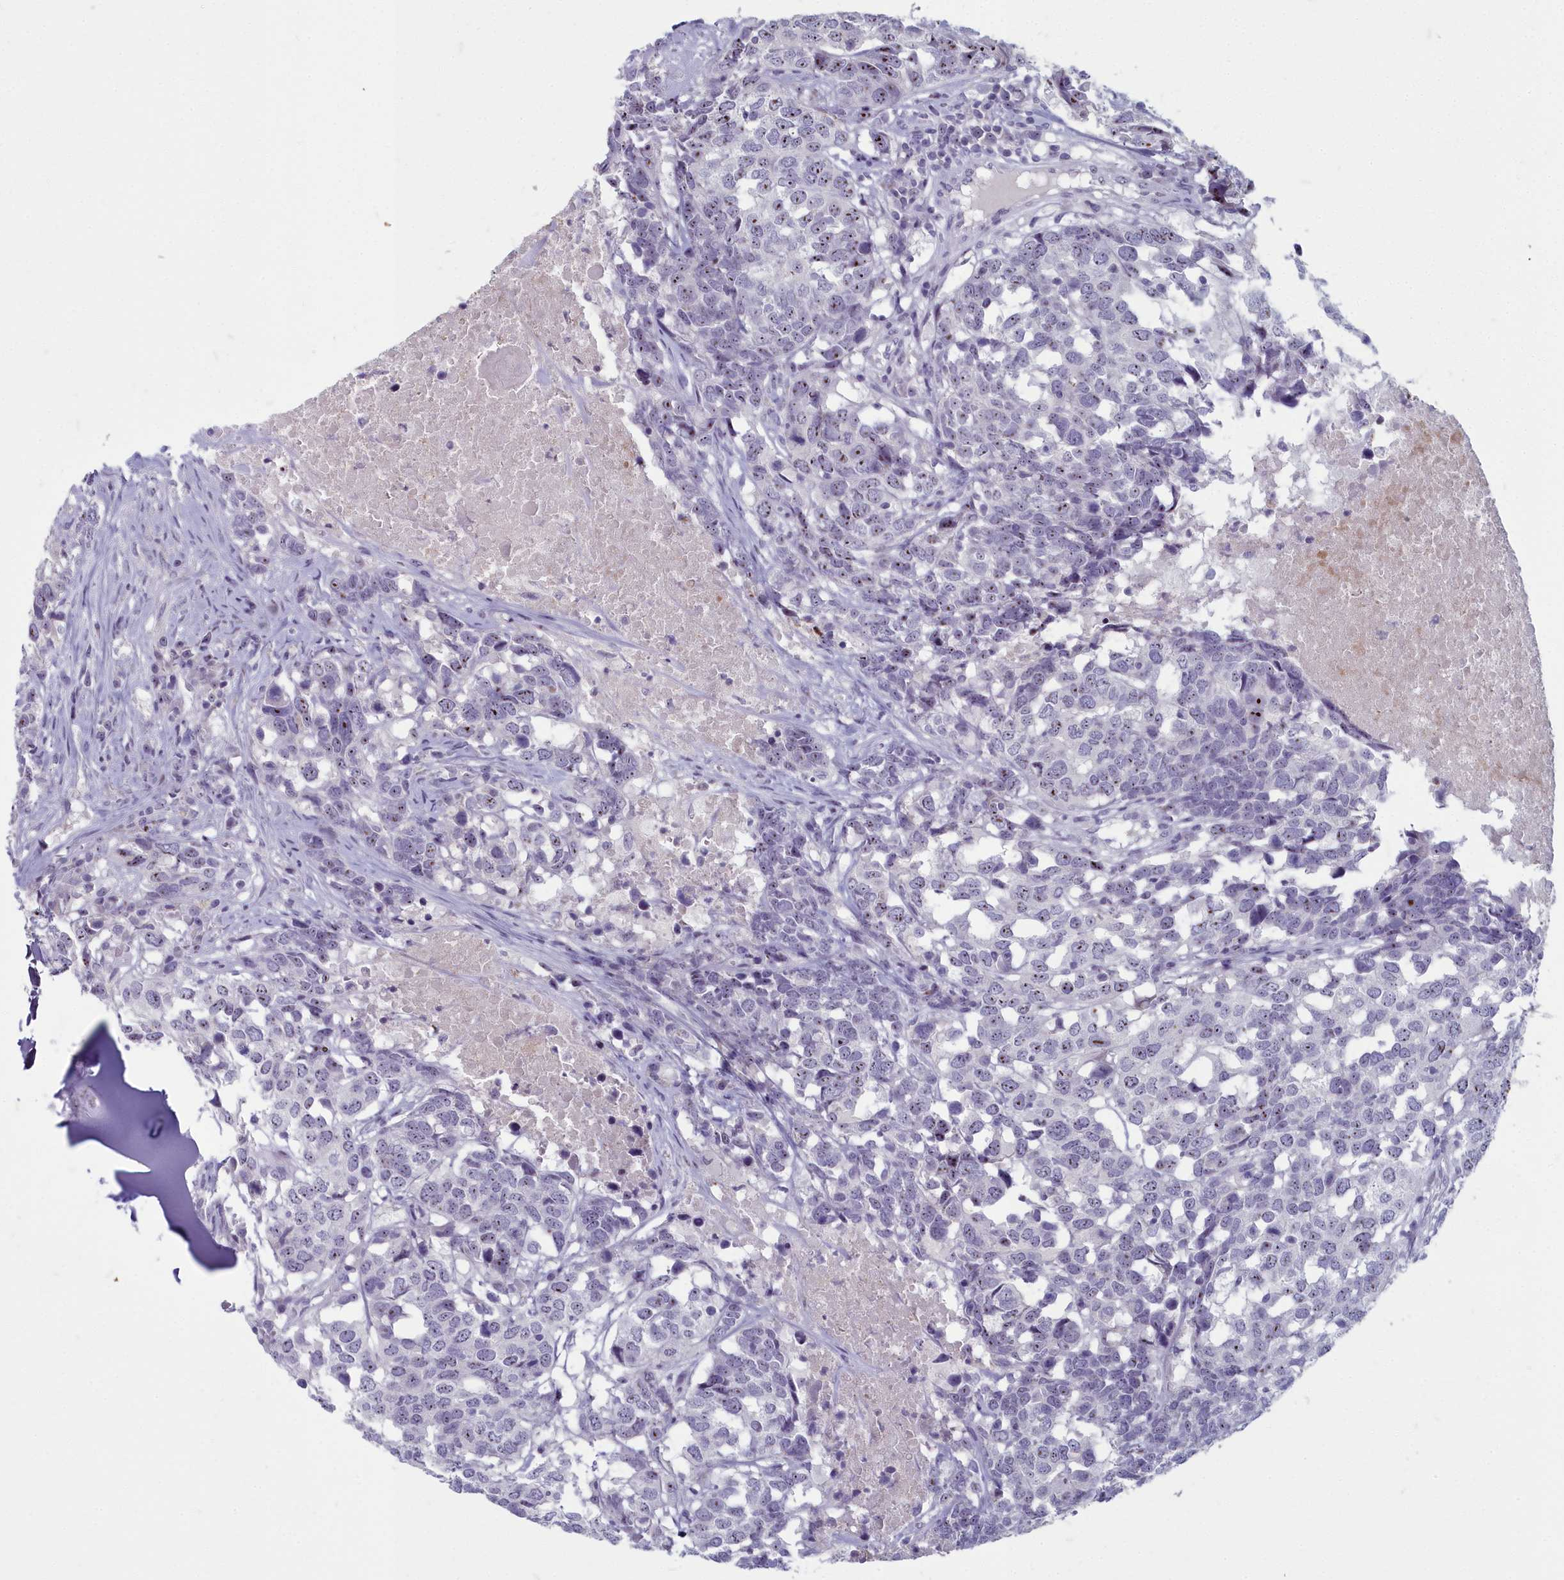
{"staining": {"intensity": "moderate", "quantity": "<25%", "location": "nuclear"}, "tissue": "head and neck cancer", "cell_type": "Tumor cells", "image_type": "cancer", "snomed": [{"axis": "morphology", "description": "Squamous cell carcinoma, NOS"}, {"axis": "topography", "description": "Head-Neck"}], "caption": "A brown stain shows moderate nuclear staining of a protein in human squamous cell carcinoma (head and neck) tumor cells. The staining was performed using DAB (3,3'-diaminobenzidine), with brown indicating positive protein expression. Nuclei are stained blue with hematoxylin.", "gene": "INSYN2A", "patient": {"sex": "male", "age": 66}}